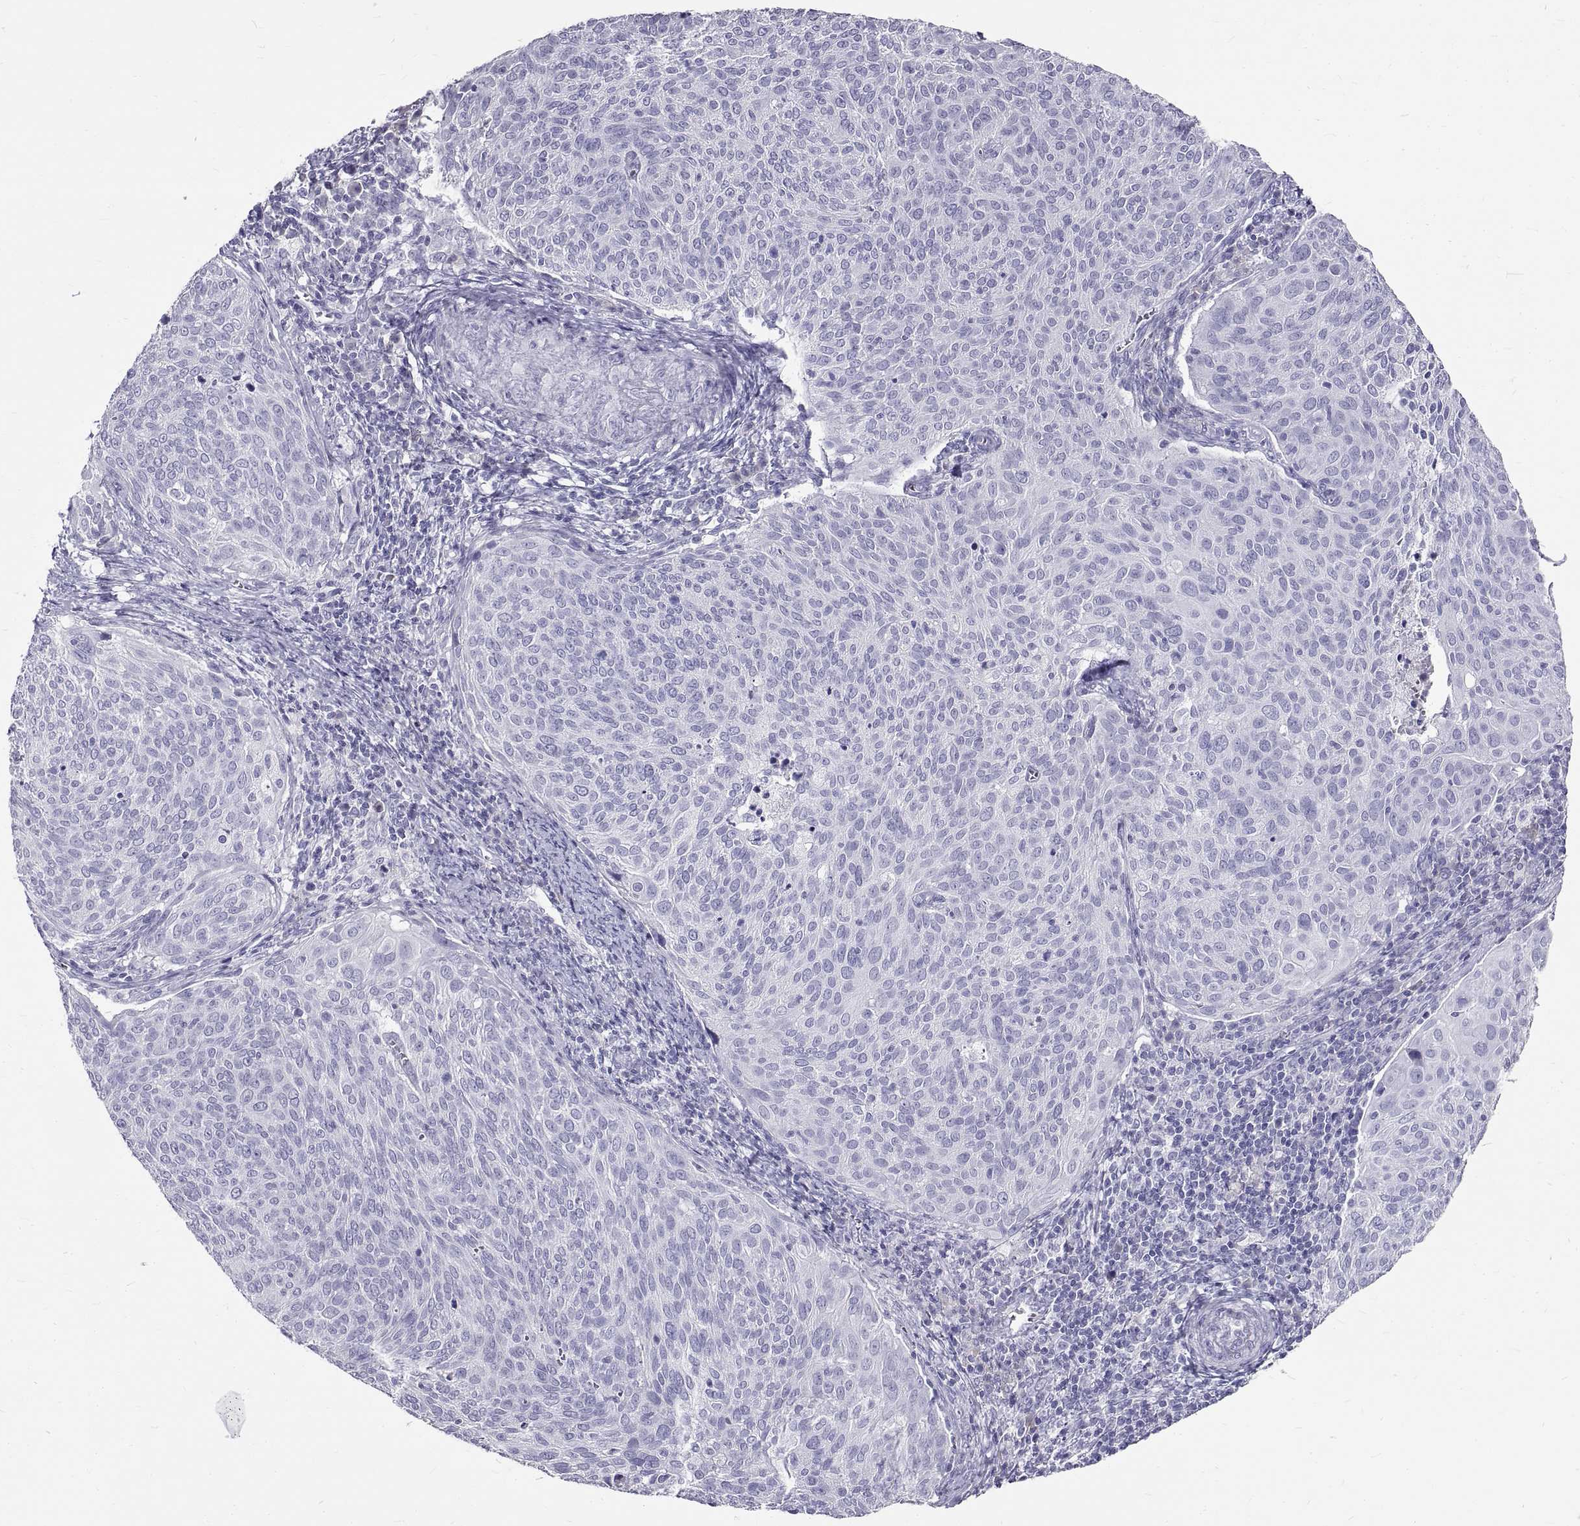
{"staining": {"intensity": "negative", "quantity": "none", "location": "none"}, "tissue": "cervical cancer", "cell_type": "Tumor cells", "image_type": "cancer", "snomed": [{"axis": "morphology", "description": "Squamous cell carcinoma, NOS"}, {"axis": "topography", "description": "Cervix"}], "caption": "Immunohistochemistry (IHC) of human cervical cancer (squamous cell carcinoma) reveals no expression in tumor cells.", "gene": "GNG12", "patient": {"sex": "female", "age": 39}}